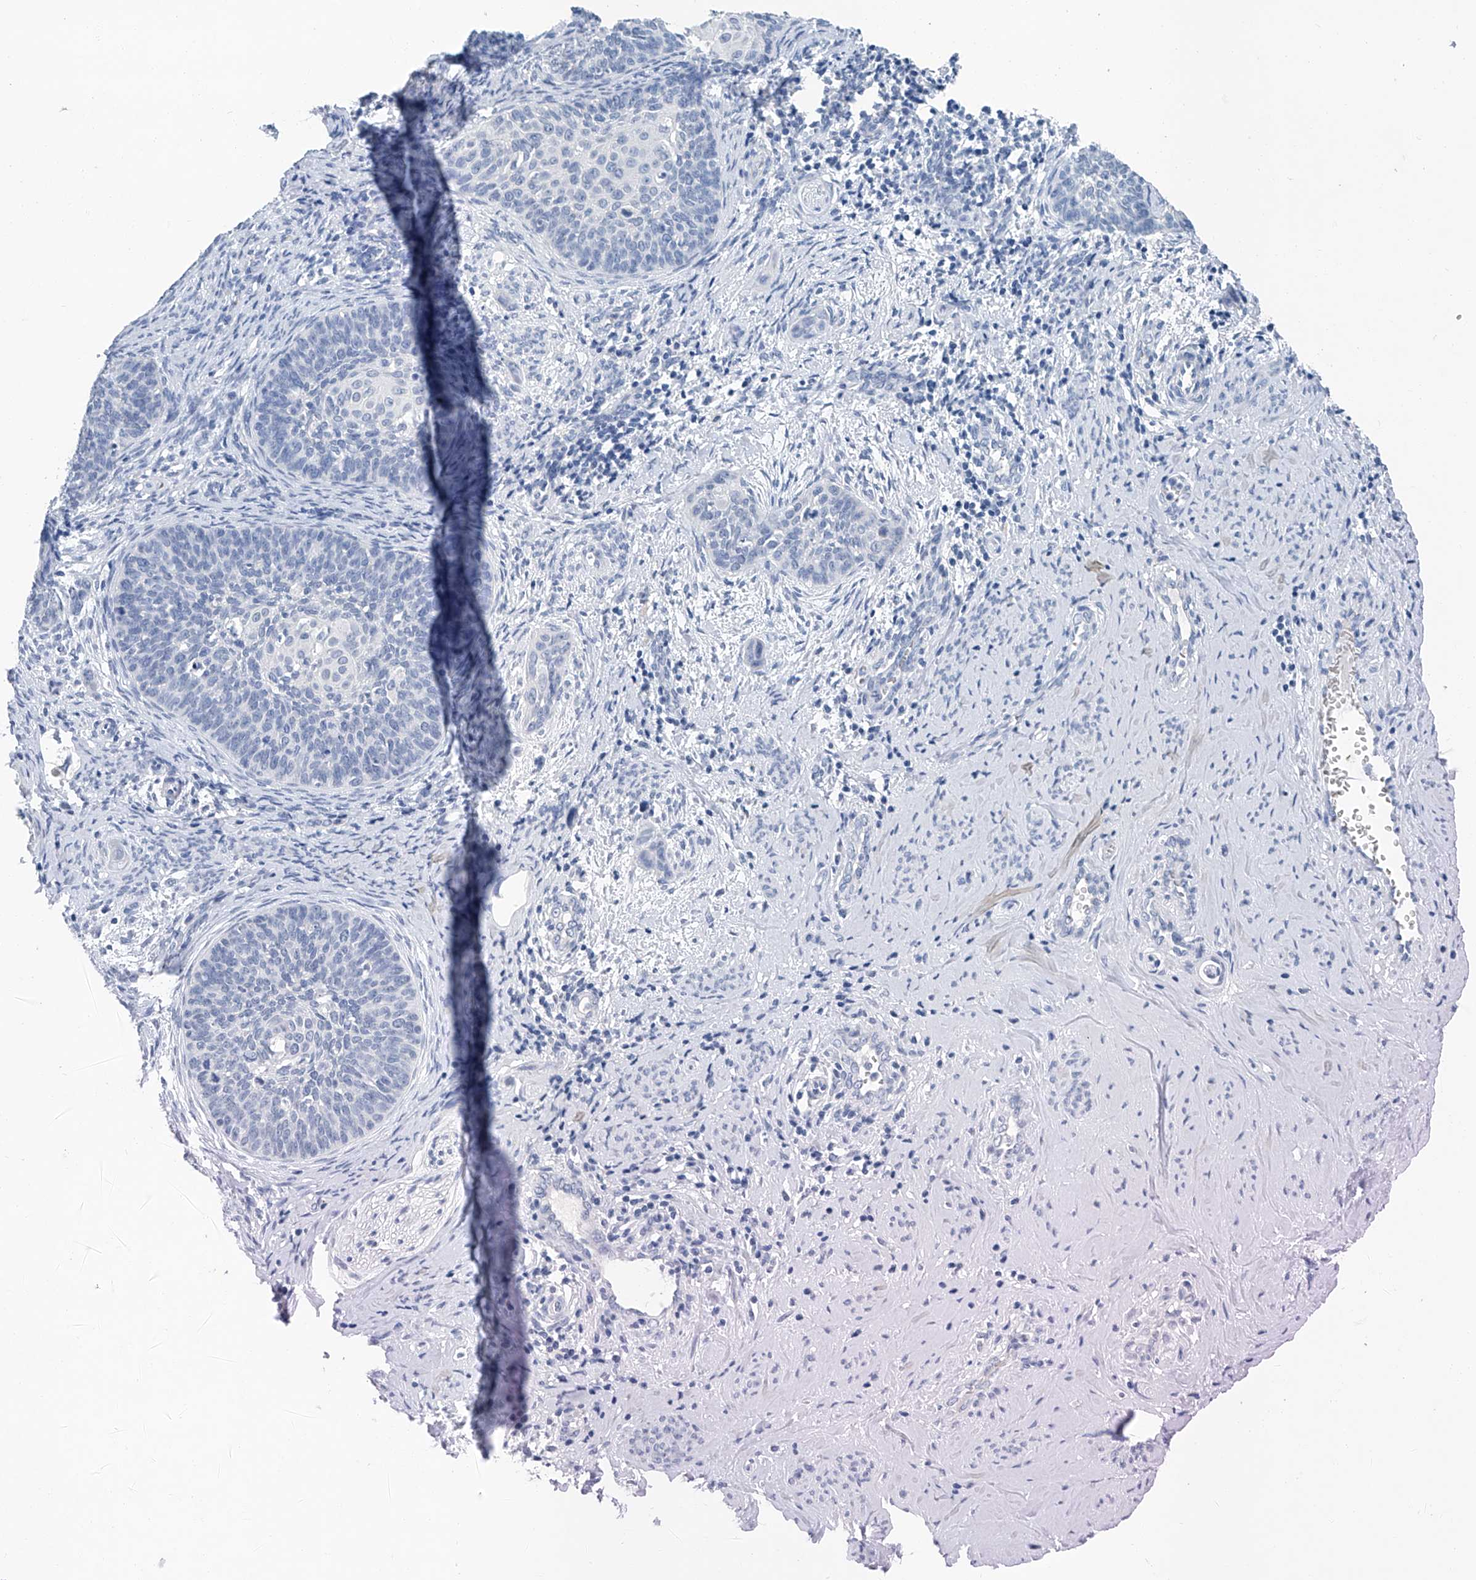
{"staining": {"intensity": "negative", "quantity": "none", "location": "none"}, "tissue": "cervical cancer", "cell_type": "Tumor cells", "image_type": "cancer", "snomed": [{"axis": "morphology", "description": "Squamous cell carcinoma, NOS"}, {"axis": "topography", "description": "Cervix"}], "caption": "Immunohistochemistry micrograph of human cervical cancer stained for a protein (brown), which shows no expression in tumor cells.", "gene": "CYP2A7", "patient": {"sex": "female", "age": 33}}